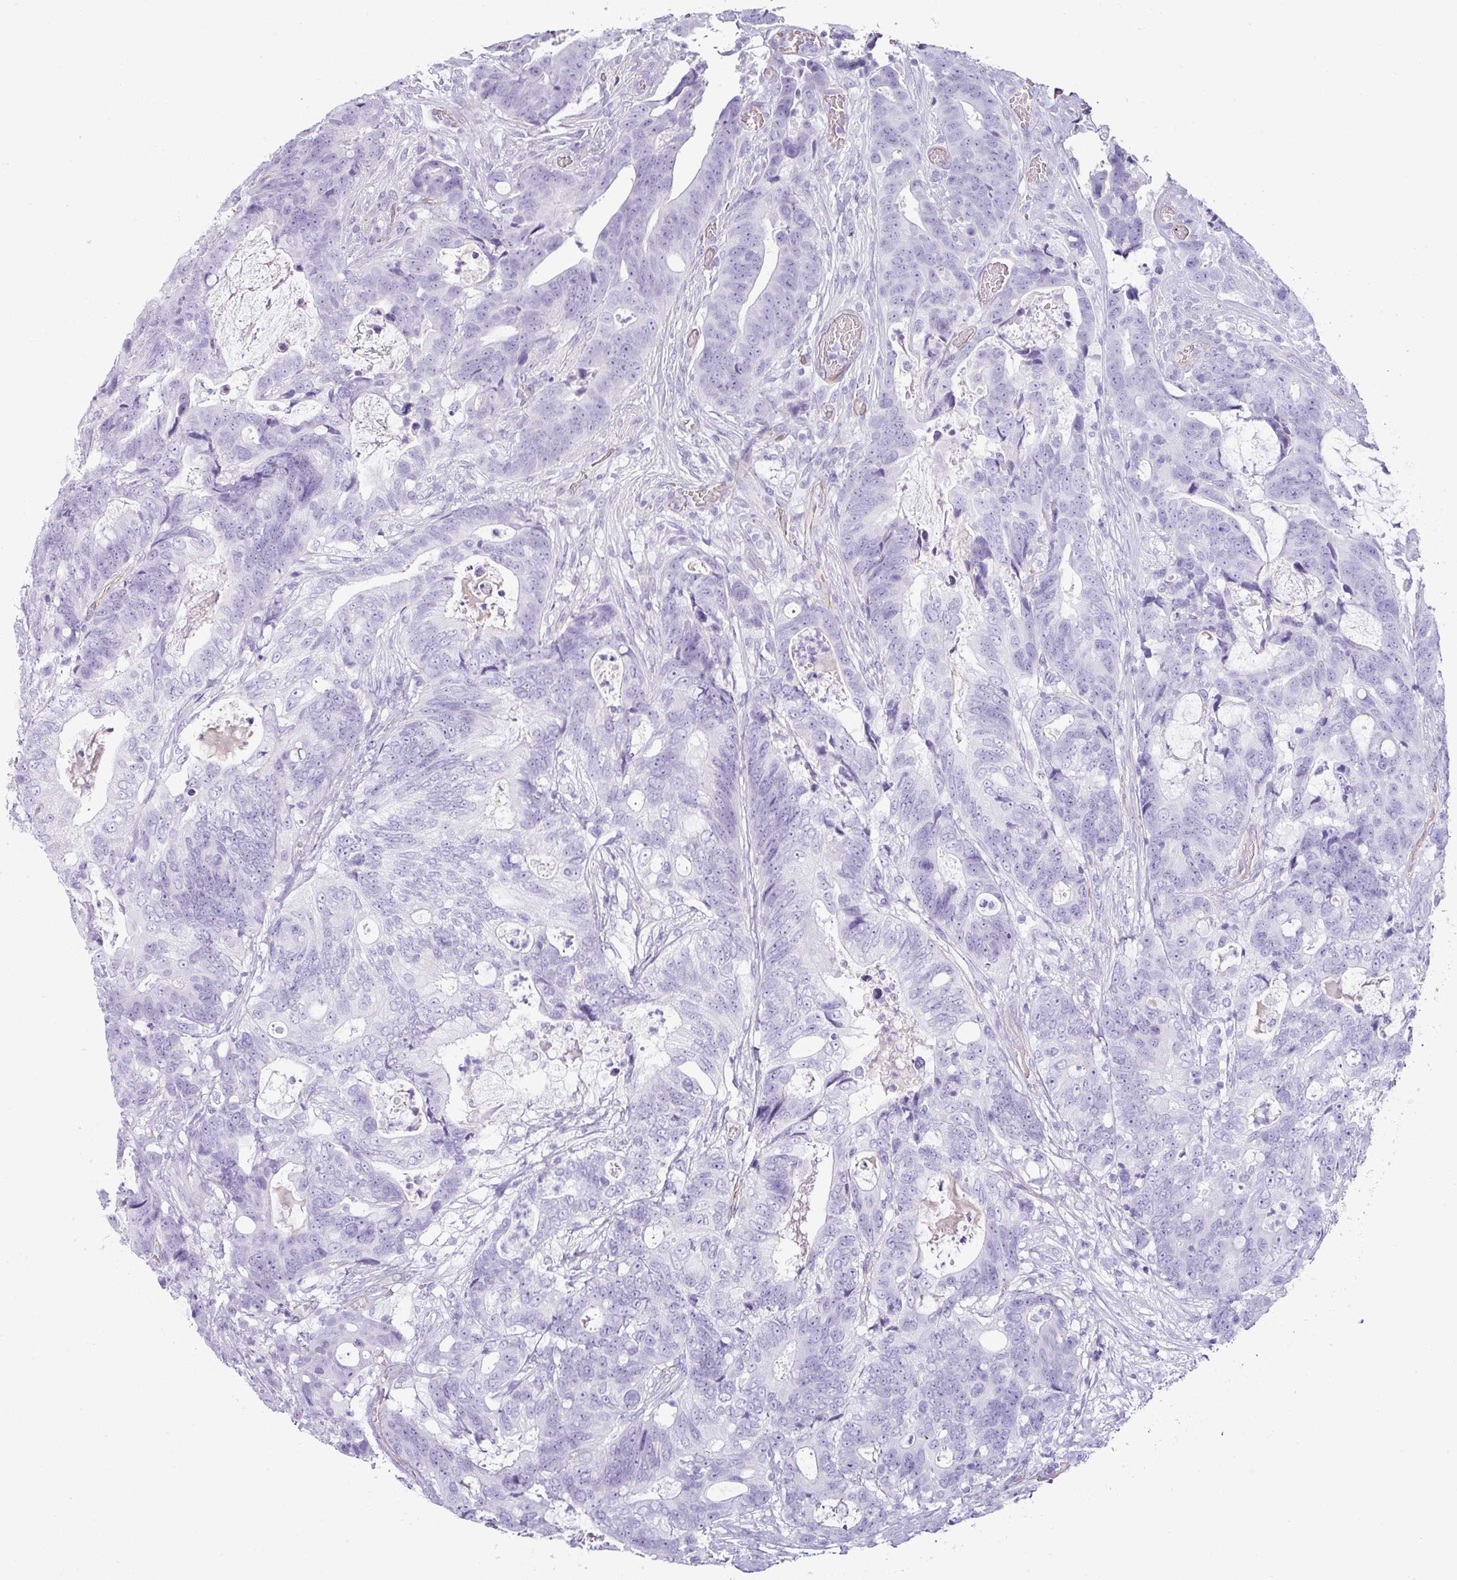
{"staining": {"intensity": "negative", "quantity": "none", "location": "none"}, "tissue": "colorectal cancer", "cell_type": "Tumor cells", "image_type": "cancer", "snomed": [{"axis": "morphology", "description": "Adenocarcinoma, NOS"}, {"axis": "topography", "description": "Colon"}], "caption": "Human colorectal adenocarcinoma stained for a protein using immunohistochemistry (IHC) displays no staining in tumor cells.", "gene": "VCX2", "patient": {"sex": "female", "age": 82}}